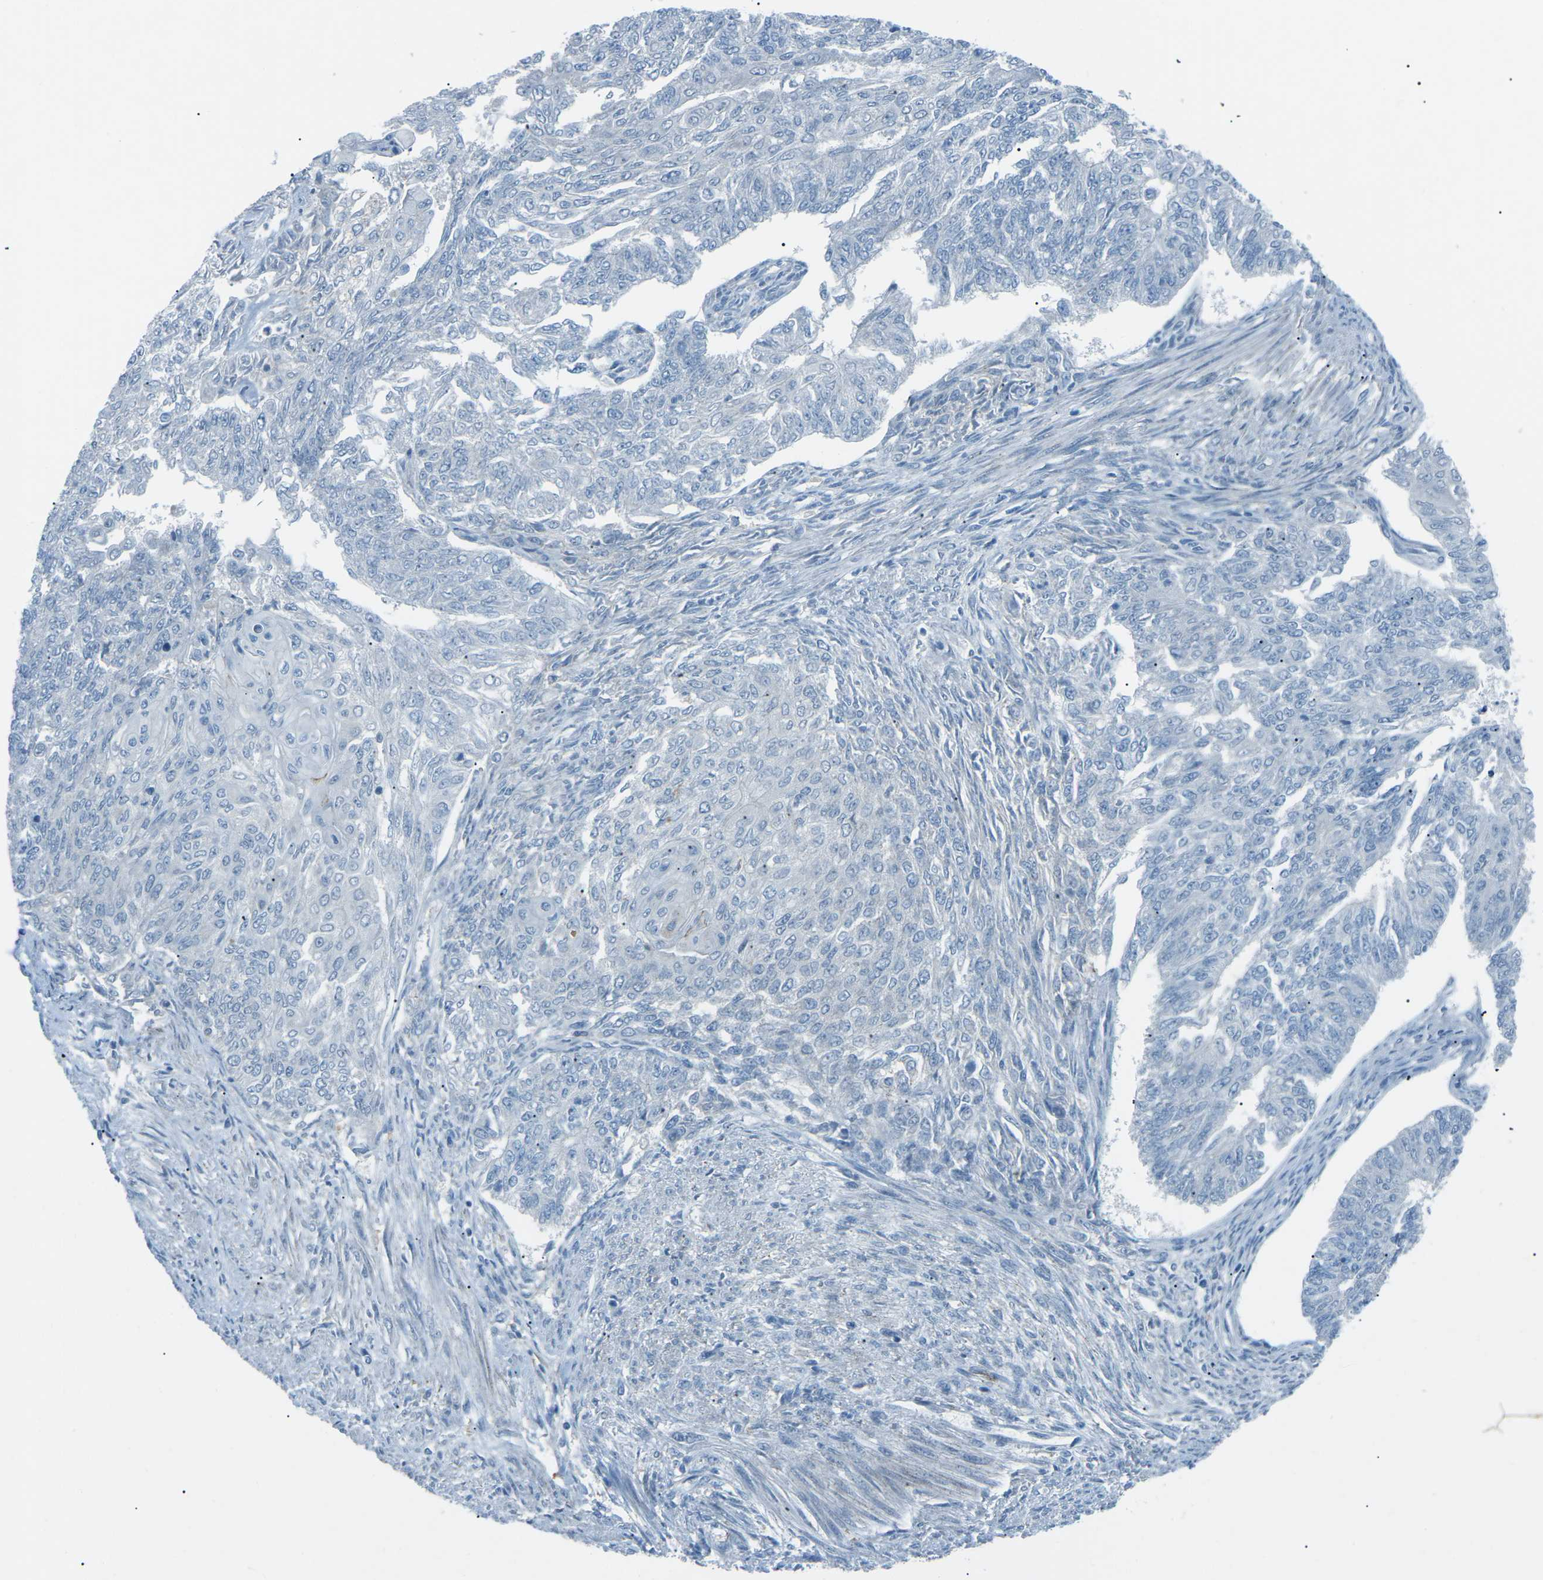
{"staining": {"intensity": "negative", "quantity": "none", "location": "none"}, "tissue": "endometrial cancer", "cell_type": "Tumor cells", "image_type": "cancer", "snomed": [{"axis": "morphology", "description": "Adenocarcinoma, NOS"}, {"axis": "topography", "description": "Endometrium"}], "caption": "There is no significant expression in tumor cells of endometrial adenocarcinoma. The staining is performed using DAB brown chromogen with nuclei counter-stained in using hematoxylin.", "gene": "PRKCA", "patient": {"sex": "female", "age": 32}}